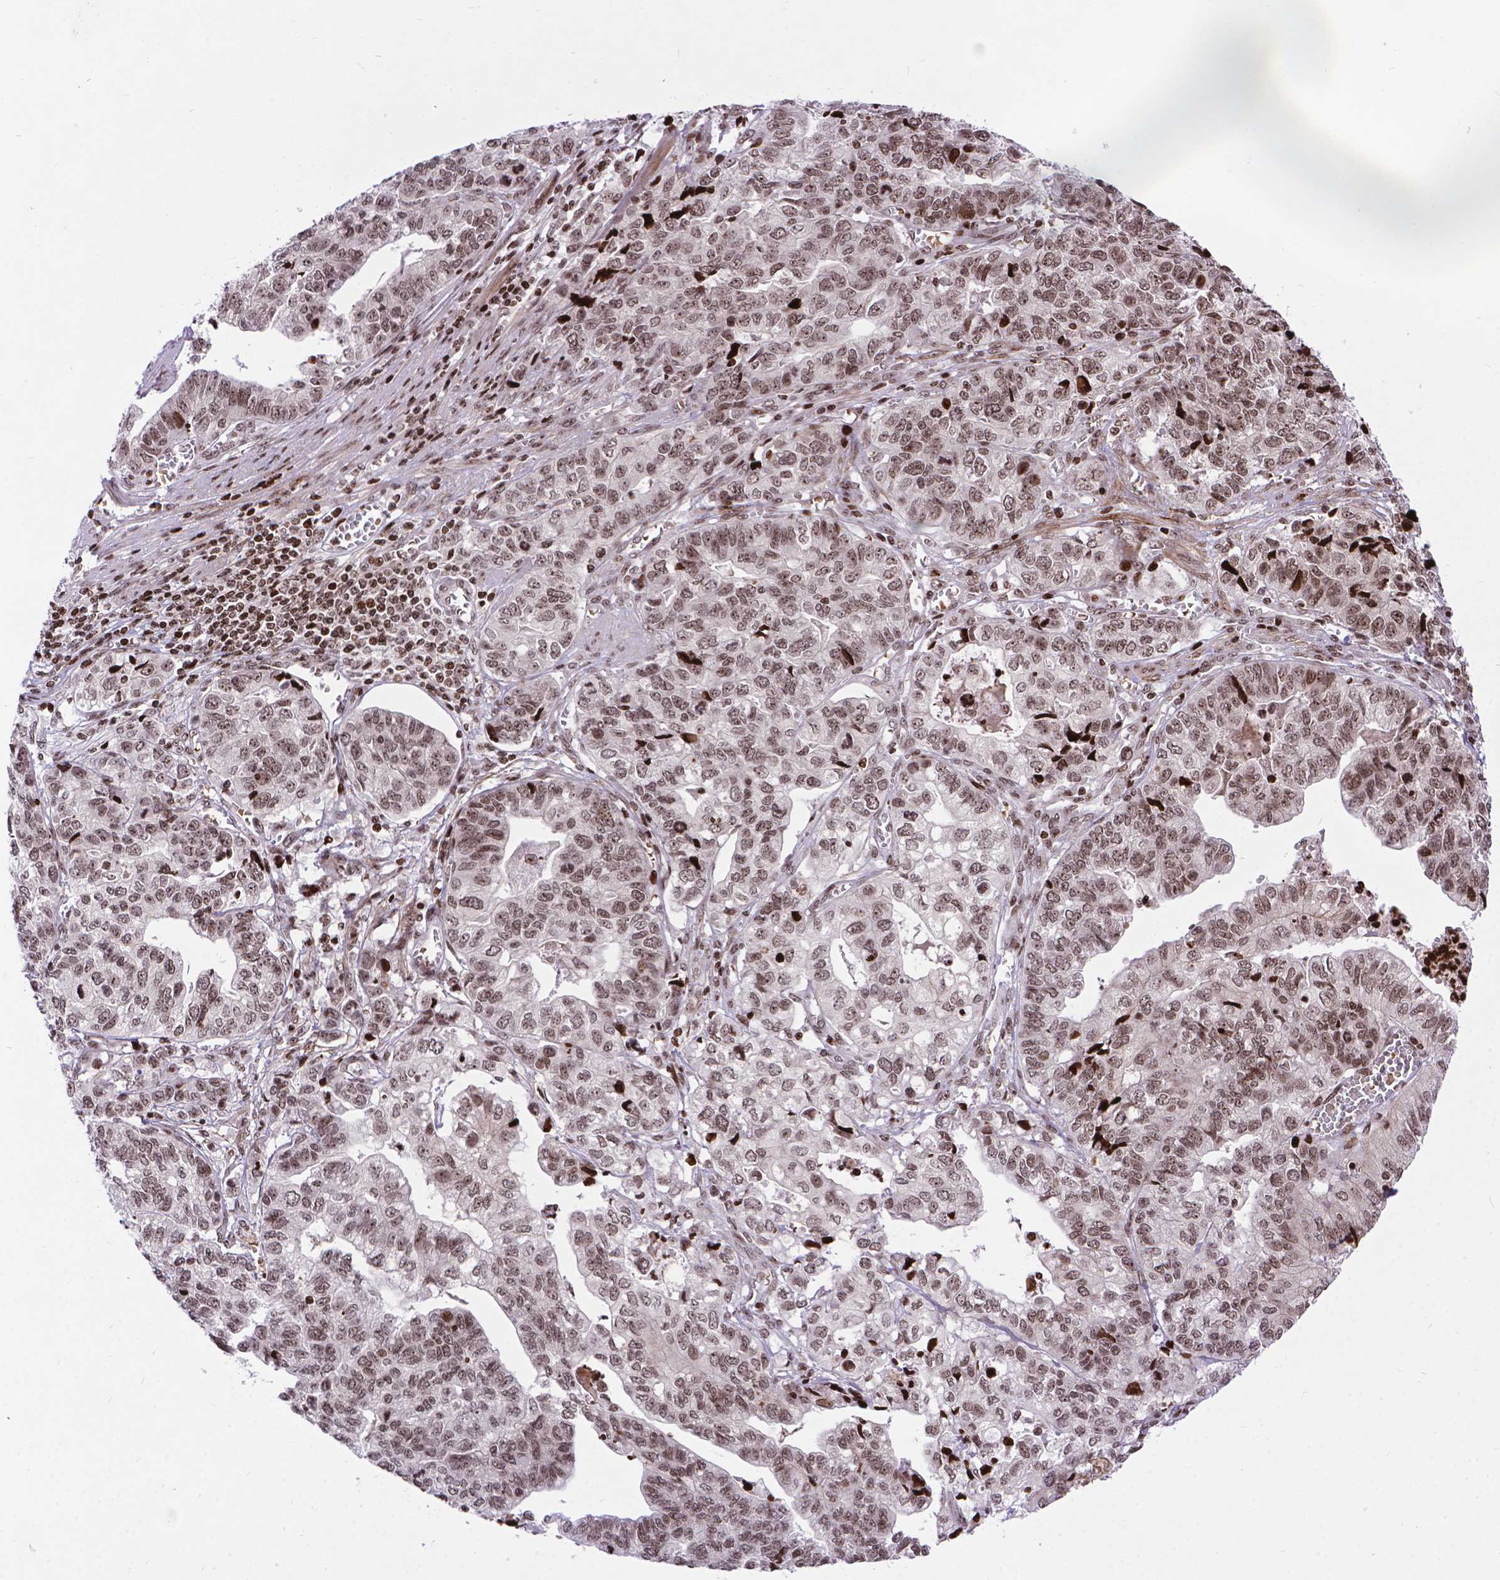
{"staining": {"intensity": "weak", "quantity": ">75%", "location": "nuclear"}, "tissue": "stomach cancer", "cell_type": "Tumor cells", "image_type": "cancer", "snomed": [{"axis": "morphology", "description": "Adenocarcinoma, NOS"}, {"axis": "topography", "description": "Stomach, upper"}], "caption": "Protein analysis of stomach cancer (adenocarcinoma) tissue reveals weak nuclear positivity in approximately >75% of tumor cells.", "gene": "AMER1", "patient": {"sex": "female", "age": 67}}